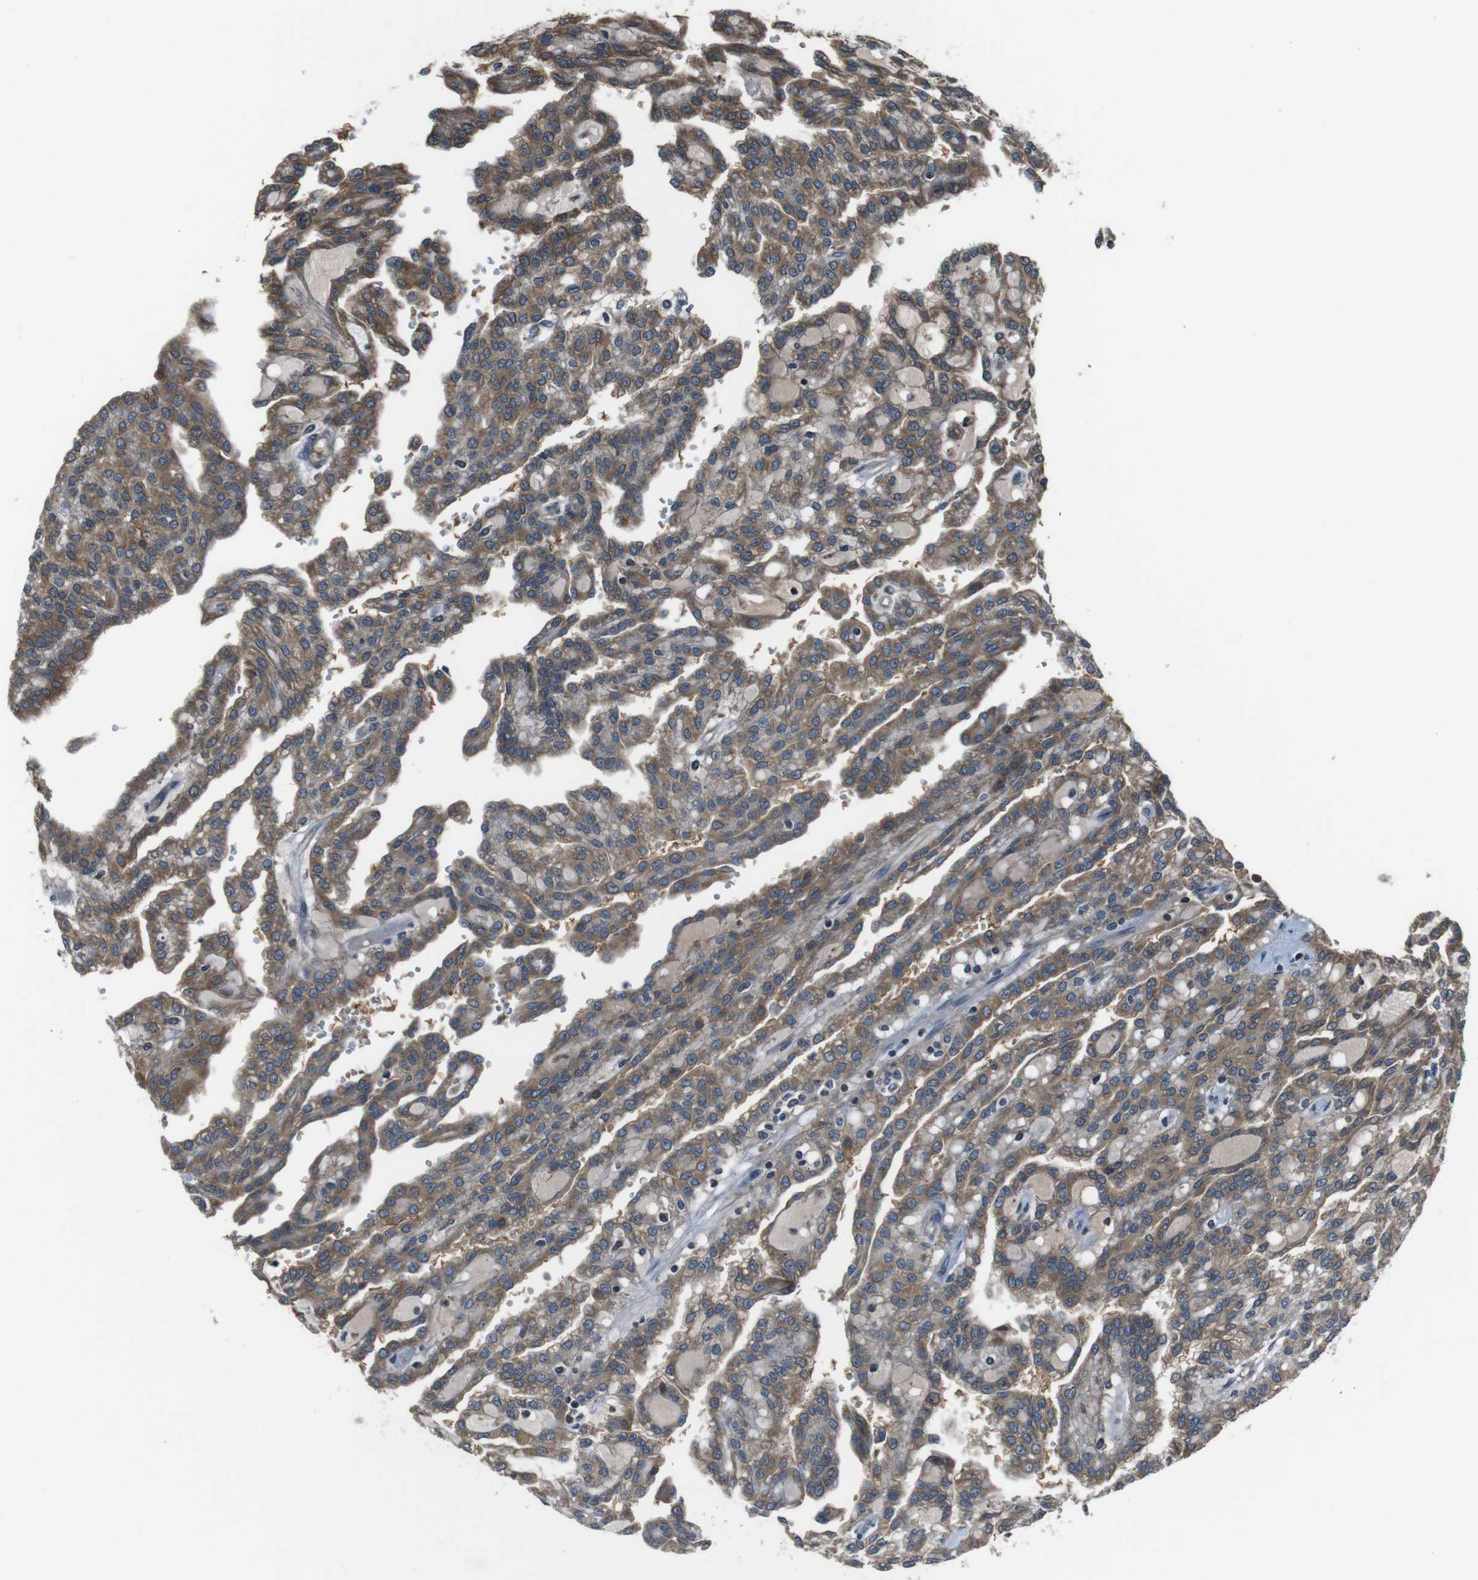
{"staining": {"intensity": "moderate", "quantity": ">75%", "location": "cytoplasmic/membranous"}, "tissue": "renal cancer", "cell_type": "Tumor cells", "image_type": "cancer", "snomed": [{"axis": "morphology", "description": "Adenocarcinoma, NOS"}, {"axis": "topography", "description": "Kidney"}], "caption": "Moderate cytoplasmic/membranous positivity for a protein is identified in approximately >75% of tumor cells of renal cancer (adenocarcinoma) using IHC.", "gene": "SSR3", "patient": {"sex": "male", "age": 63}}